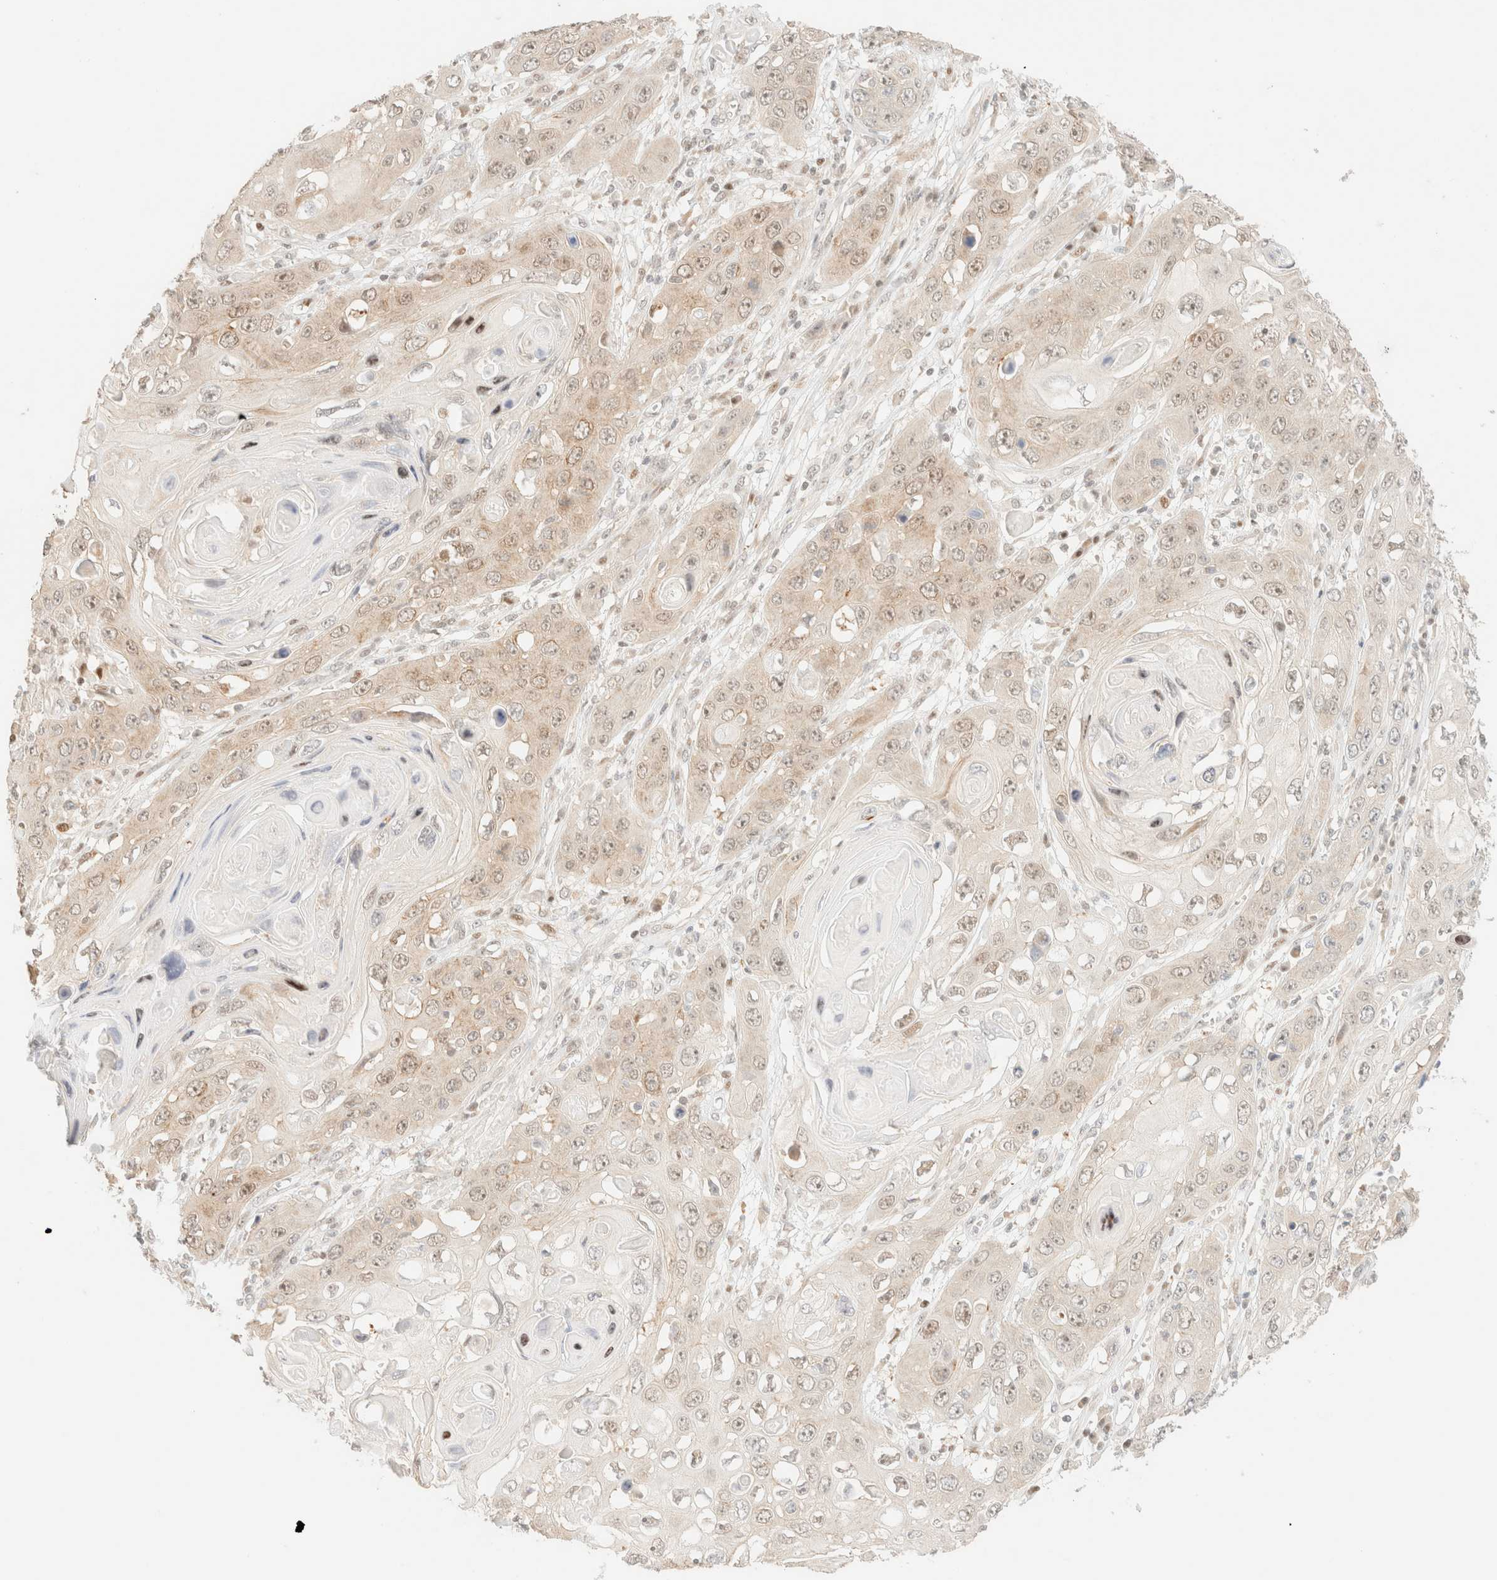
{"staining": {"intensity": "weak", "quantity": ">75%", "location": "nuclear"}, "tissue": "skin cancer", "cell_type": "Tumor cells", "image_type": "cancer", "snomed": [{"axis": "morphology", "description": "Squamous cell carcinoma, NOS"}, {"axis": "topography", "description": "Skin"}], "caption": "The micrograph demonstrates a brown stain indicating the presence of a protein in the nuclear of tumor cells in skin squamous cell carcinoma. (brown staining indicates protein expression, while blue staining denotes nuclei).", "gene": "TSR1", "patient": {"sex": "male", "age": 55}}